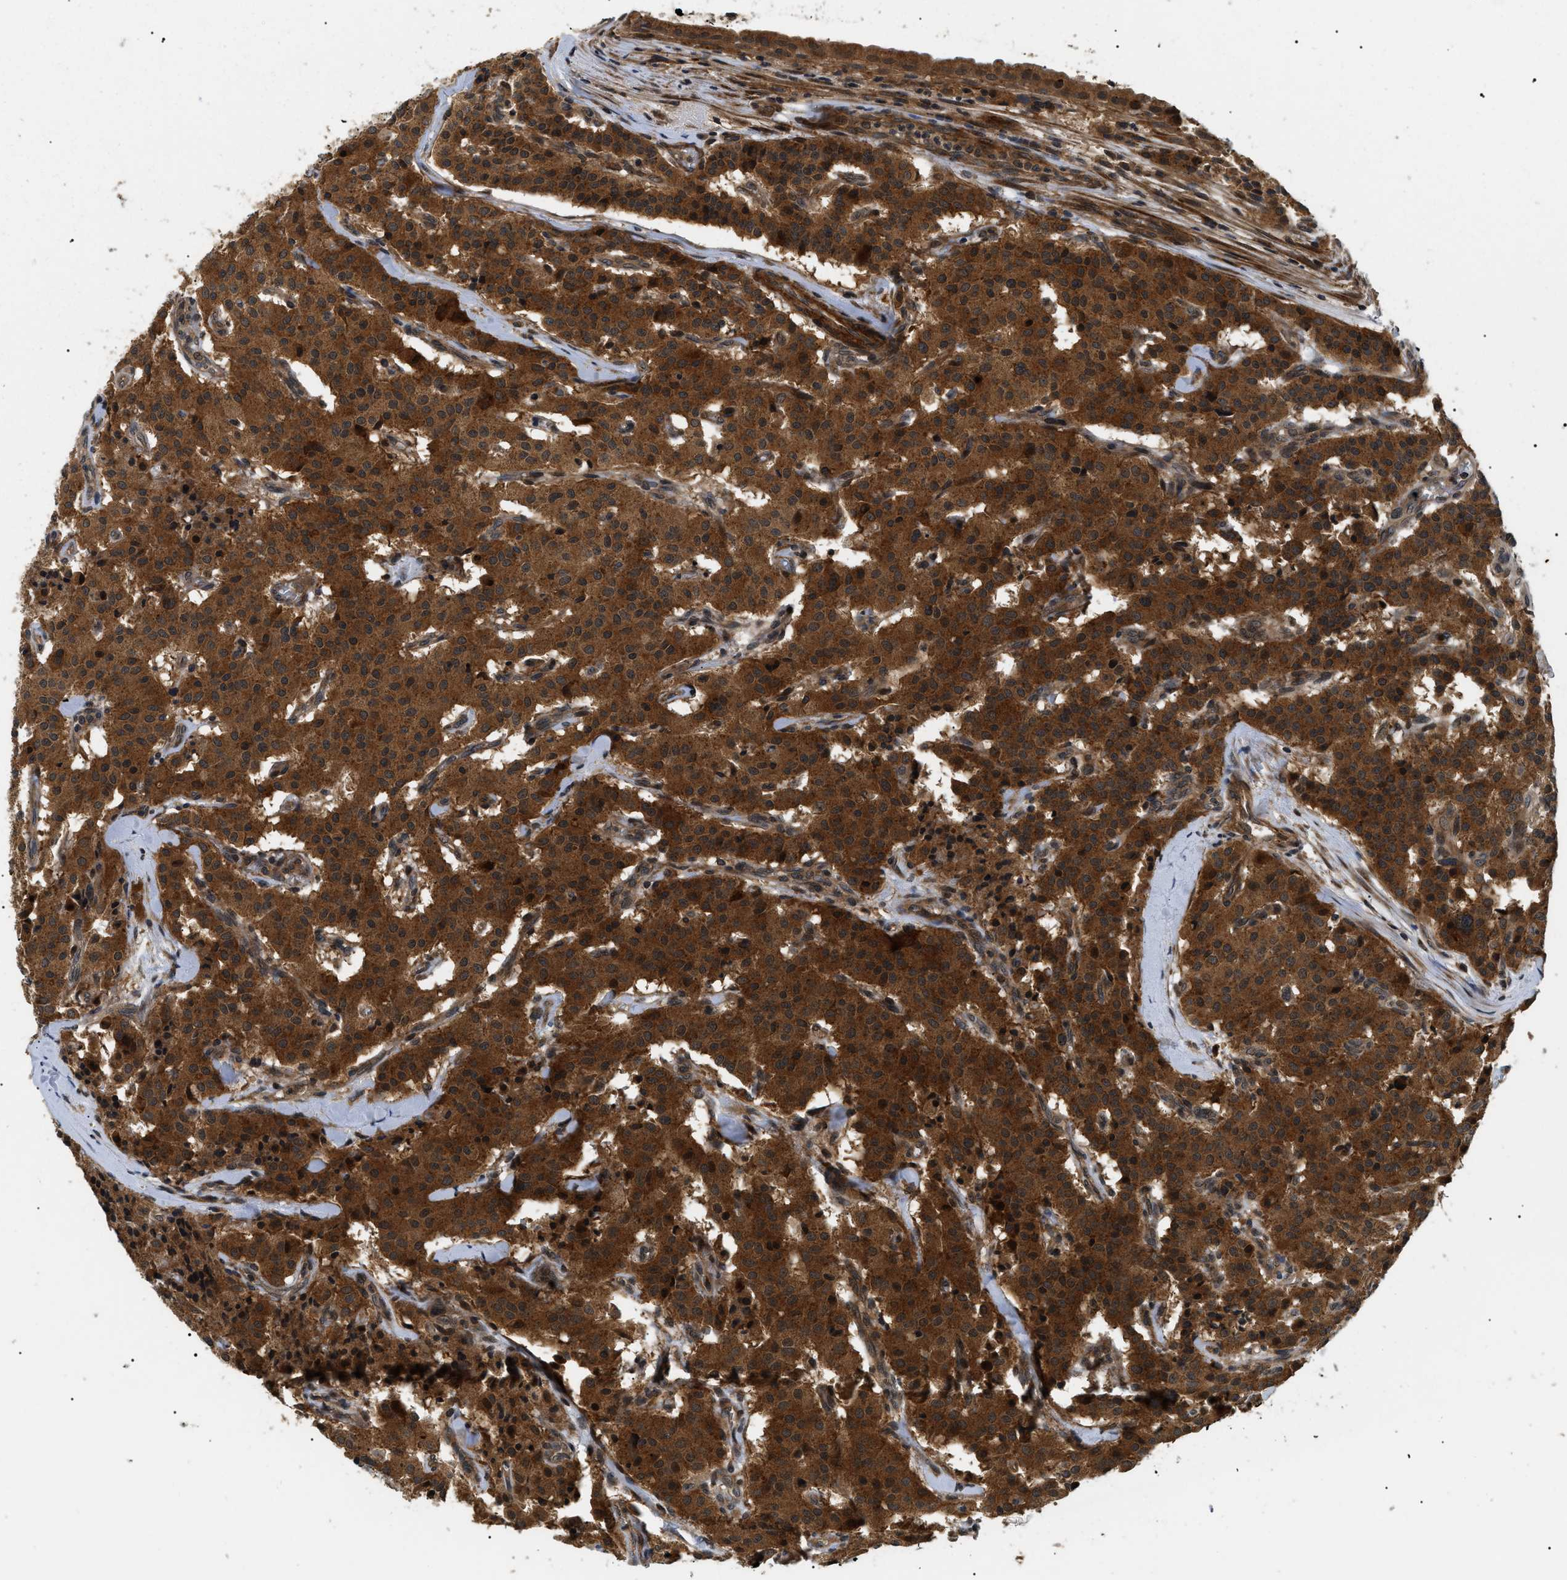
{"staining": {"intensity": "strong", "quantity": ">75%", "location": "cytoplasmic/membranous"}, "tissue": "carcinoid", "cell_type": "Tumor cells", "image_type": "cancer", "snomed": [{"axis": "morphology", "description": "Carcinoid, malignant, NOS"}, {"axis": "topography", "description": "Lung"}], "caption": "Immunohistochemistry micrograph of neoplastic tissue: human carcinoid stained using immunohistochemistry exhibits high levels of strong protein expression localized specifically in the cytoplasmic/membranous of tumor cells, appearing as a cytoplasmic/membranous brown color.", "gene": "ATP6AP1", "patient": {"sex": "male", "age": 30}}